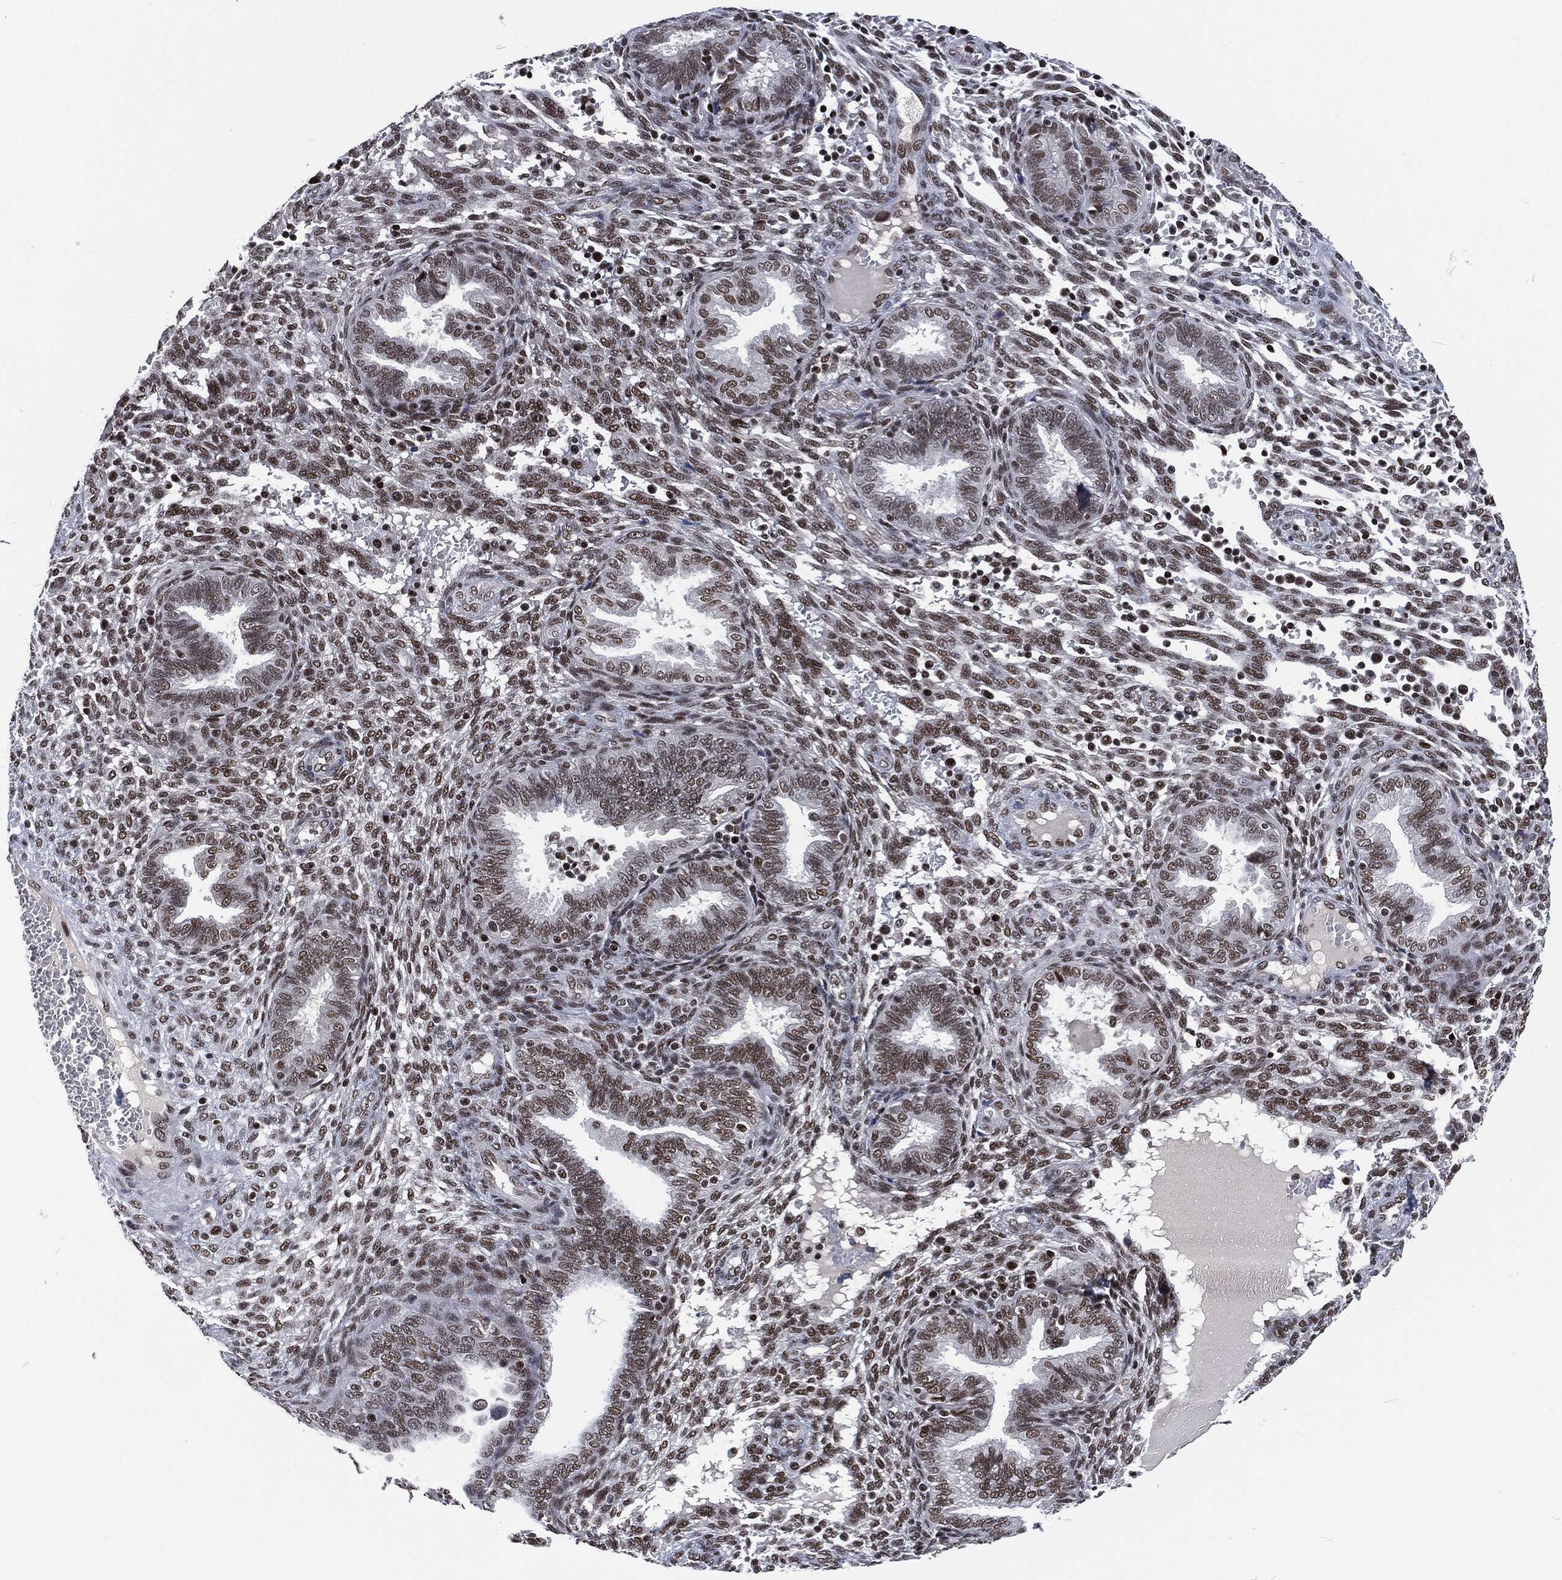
{"staining": {"intensity": "moderate", "quantity": "25%-75%", "location": "nuclear"}, "tissue": "endometrium", "cell_type": "Cells in endometrial stroma", "image_type": "normal", "snomed": [{"axis": "morphology", "description": "Normal tissue, NOS"}, {"axis": "topography", "description": "Endometrium"}], "caption": "High-magnification brightfield microscopy of unremarkable endometrium stained with DAB (3,3'-diaminobenzidine) (brown) and counterstained with hematoxylin (blue). cells in endometrial stroma exhibit moderate nuclear expression is appreciated in approximately25%-75% of cells.", "gene": "DCPS", "patient": {"sex": "female", "age": 42}}